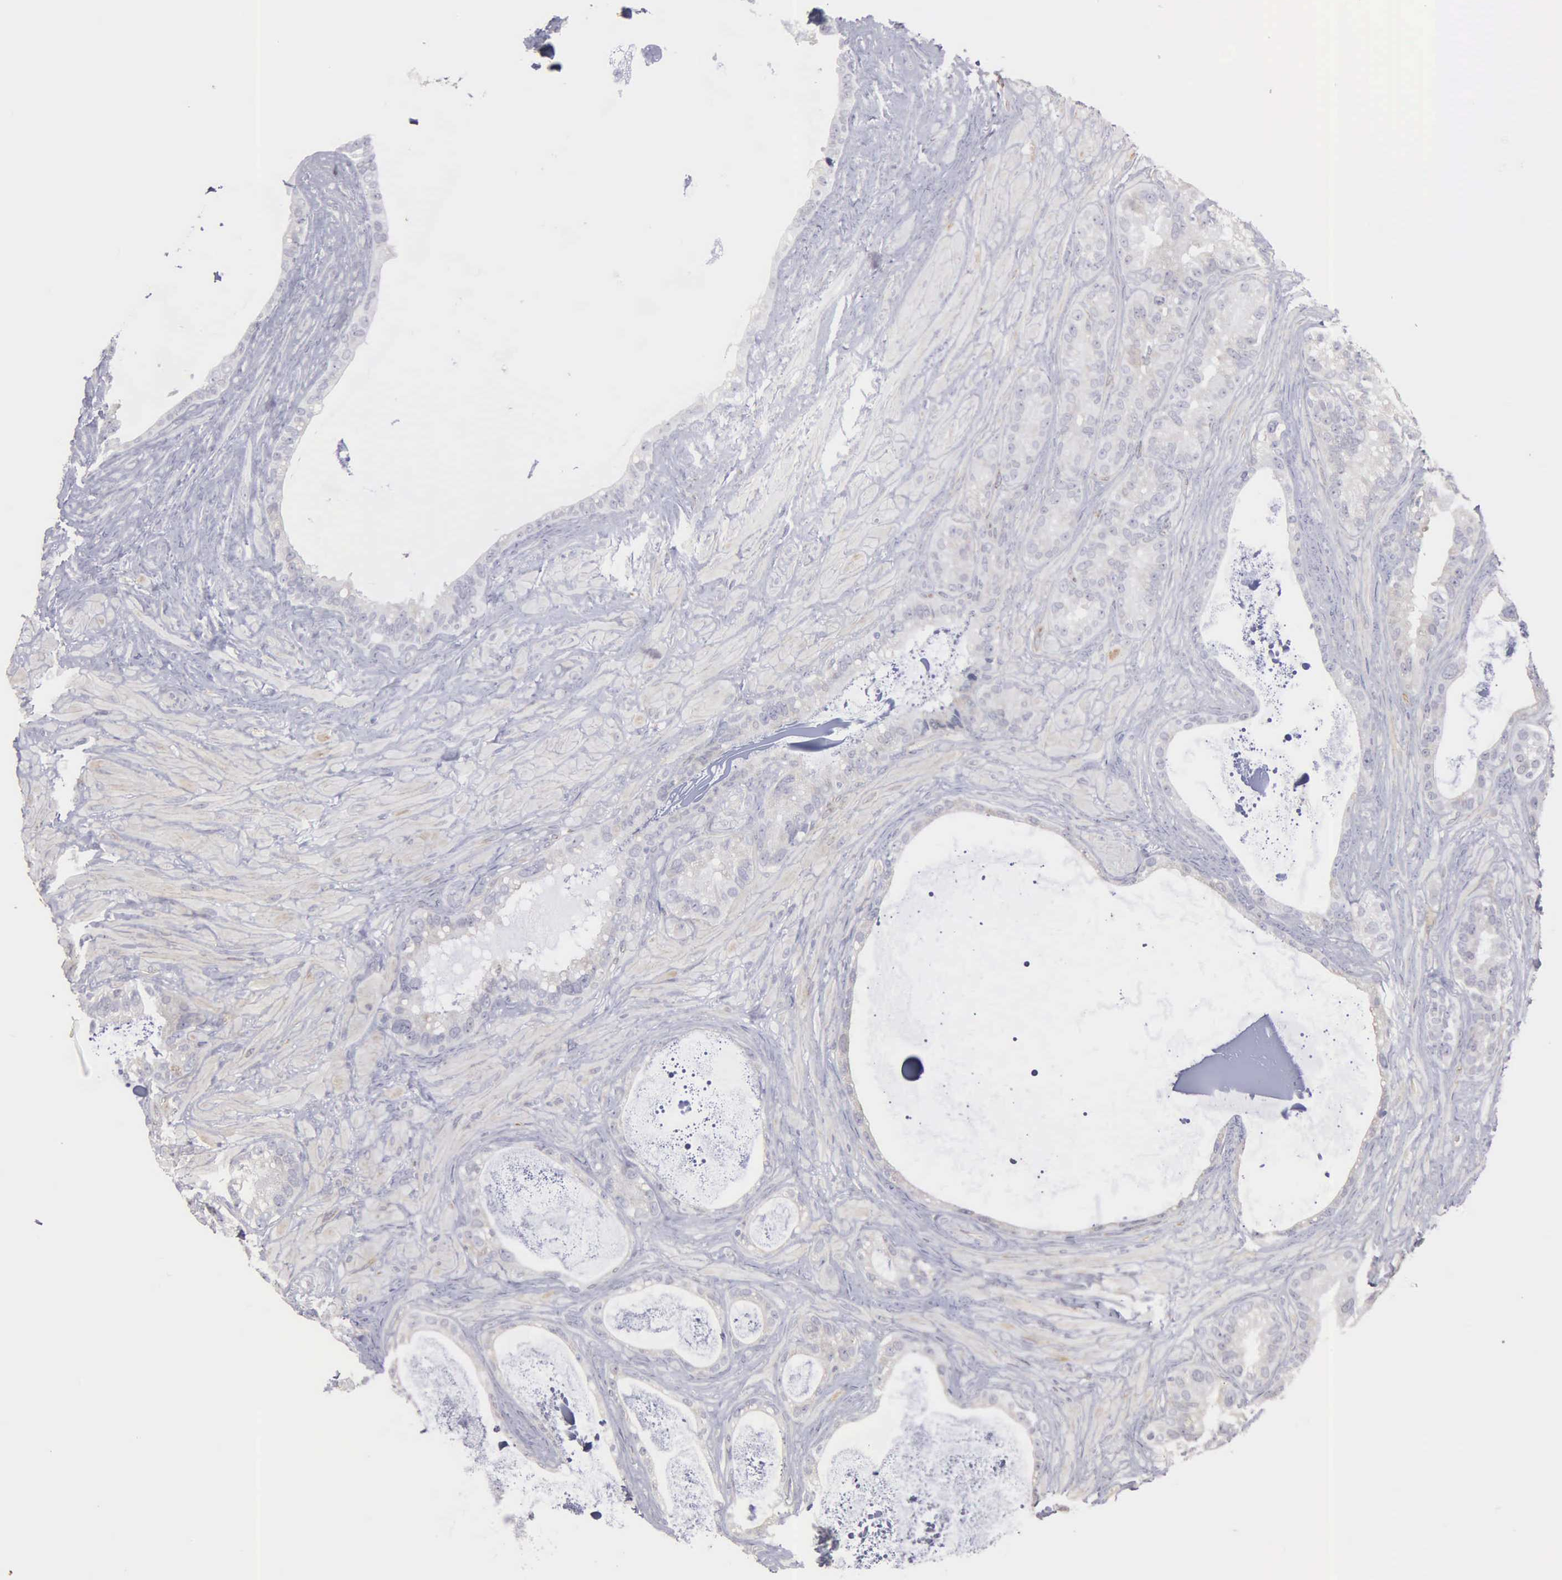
{"staining": {"intensity": "negative", "quantity": "none", "location": "none"}, "tissue": "seminal vesicle", "cell_type": "Glandular cells", "image_type": "normal", "snomed": [{"axis": "morphology", "description": "Normal tissue, NOS"}, {"axis": "topography", "description": "Seminal veicle"}], "caption": "IHC photomicrograph of normal seminal vesicle stained for a protein (brown), which exhibits no positivity in glandular cells.", "gene": "LIN52", "patient": {"sex": "male", "age": 63}}